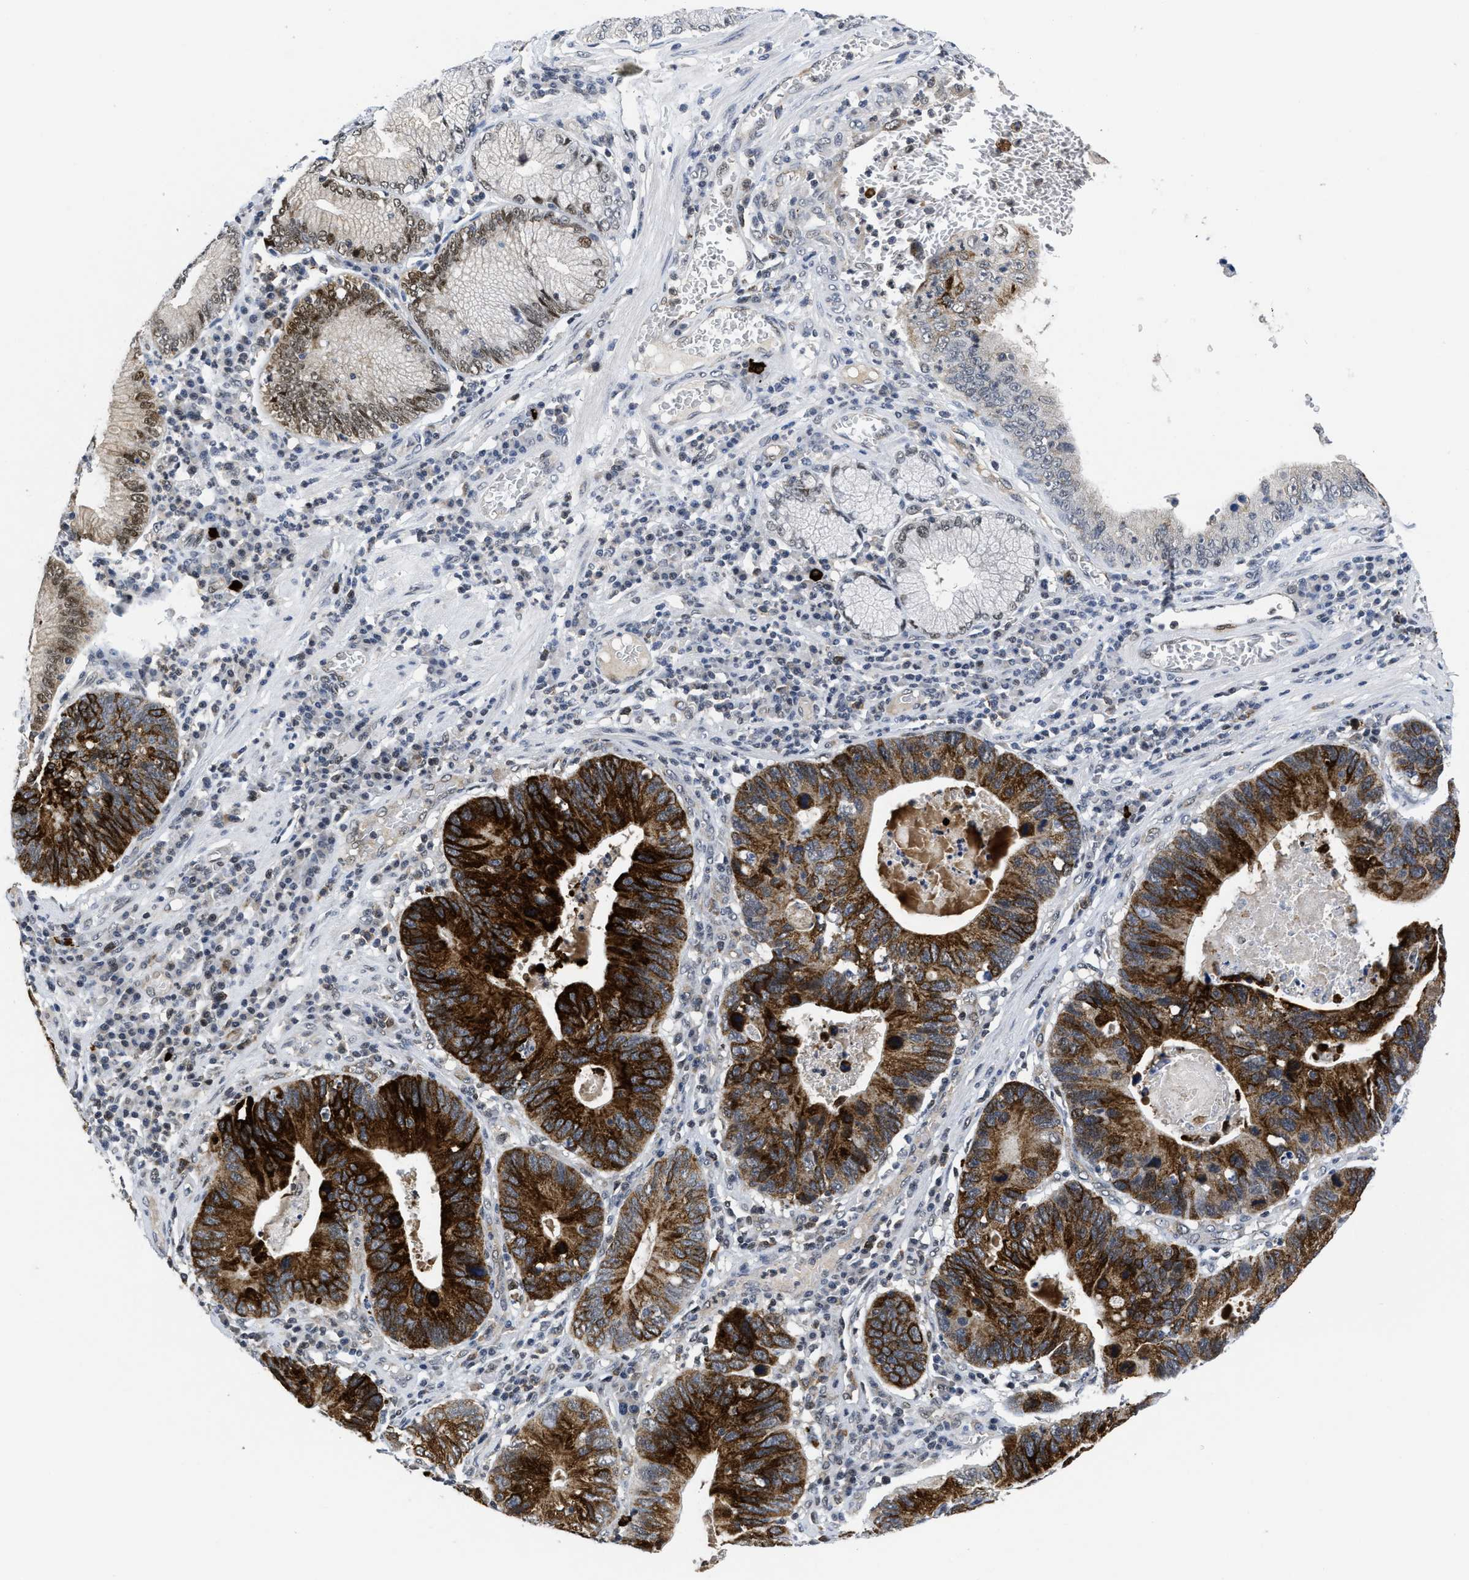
{"staining": {"intensity": "strong", "quantity": ">75%", "location": "cytoplasmic/membranous"}, "tissue": "stomach cancer", "cell_type": "Tumor cells", "image_type": "cancer", "snomed": [{"axis": "morphology", "description": "Adenocarcinoma, NOS"}, {"axis": "topography", "description": "Stomach"}], "caption": "Strong cytoplasmic/membranous staining for a protein is present in about >75% of tumor cells of stomach cancer (adenocarcinoma) using IHC.", "gene": "HIF1A", "patient": {"sex": "male", "age": 59}}